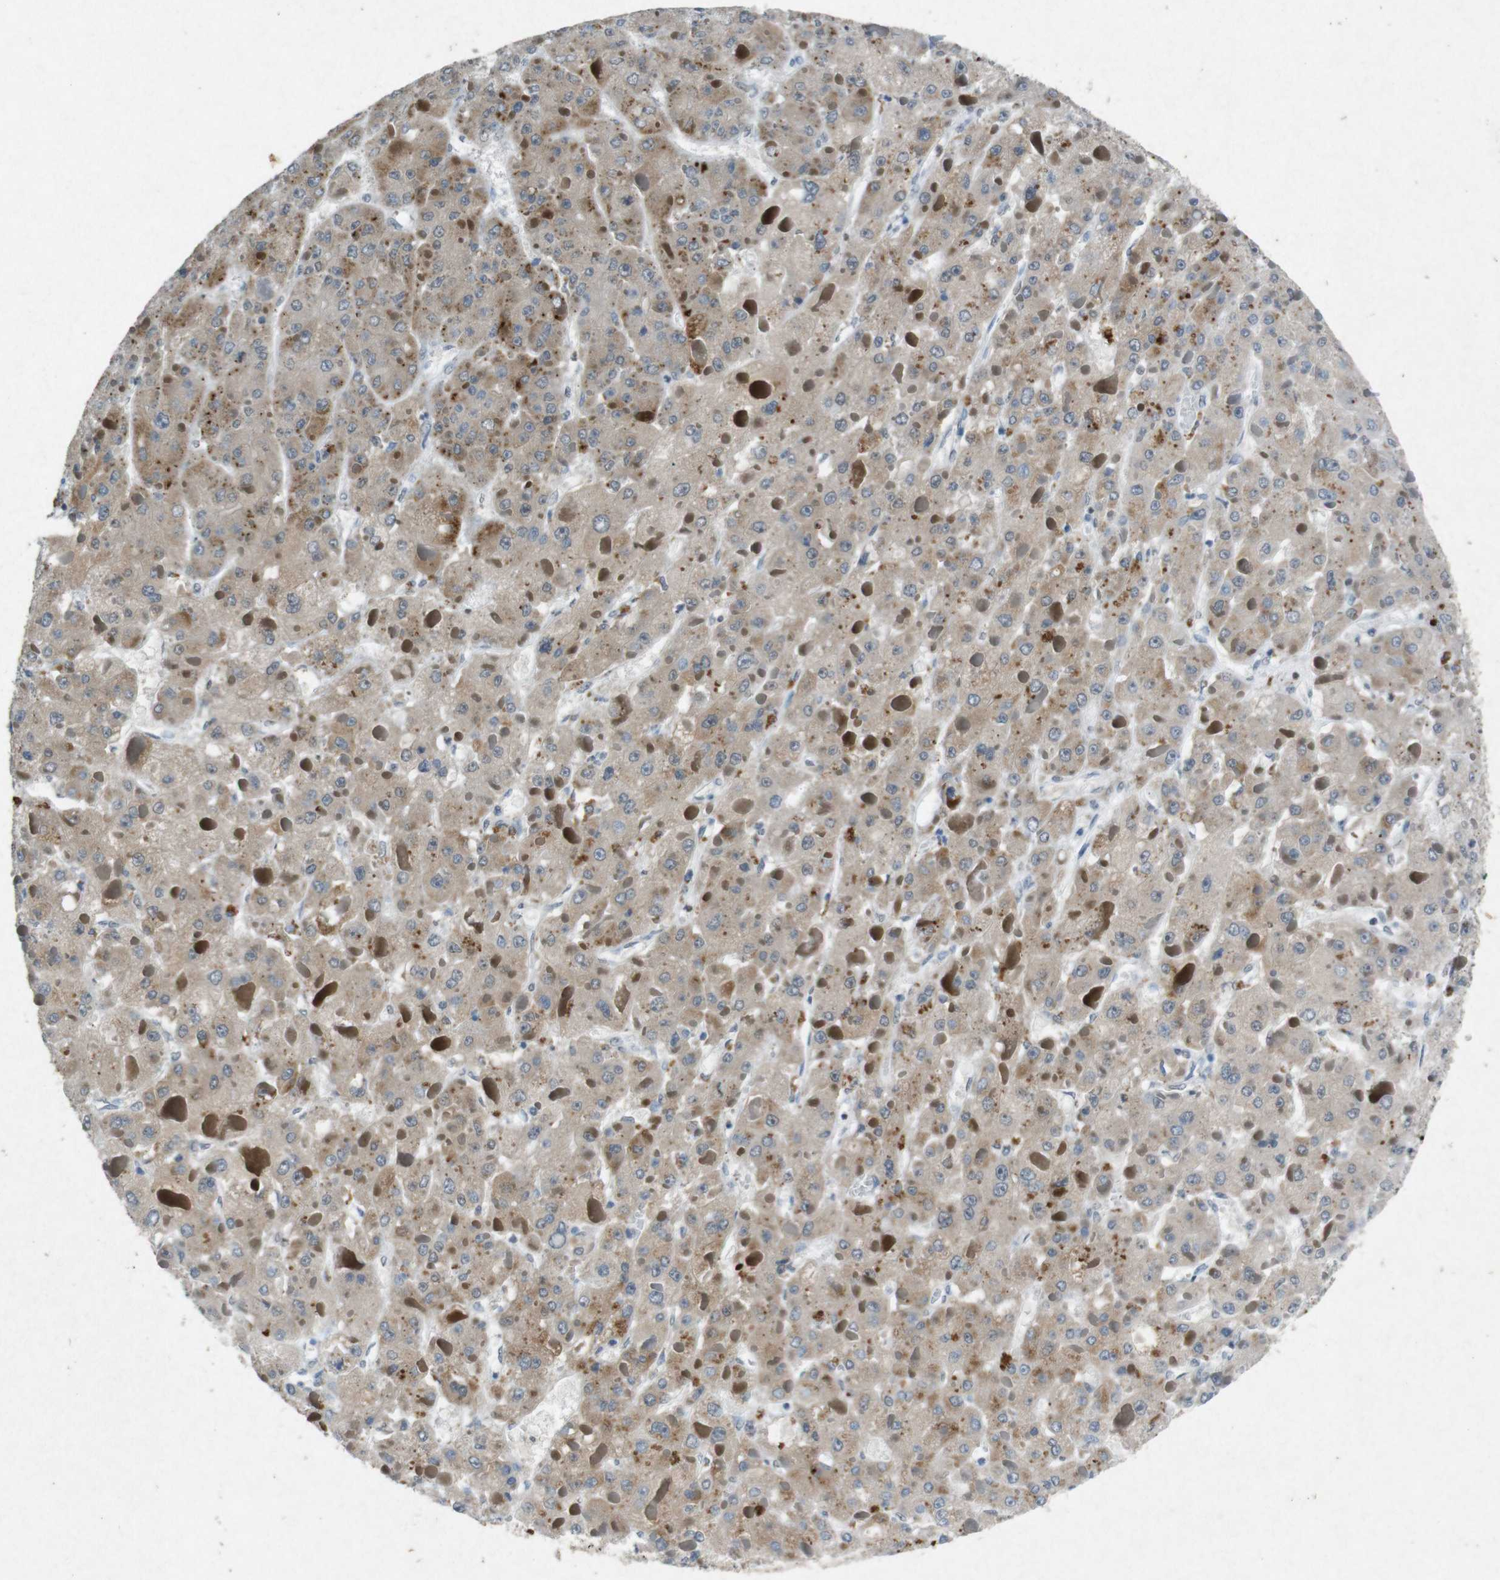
{"staining": {"intensity": "moderate", "quantity": ">75%", "location": "cytoplasmic/membranous"}, "tissue": "liver cancer", "cell_type": "Tumor cells", "image_type": "cancer", "snomed": [{"axis": "morphology", "description": "Carcinoma, Hepatocellular, NOS"}, {"axis": "topography", "description": "Liver"}], "caption": "An image of human hepatocellular carcinoma (liver) stained for a protein demonstrates moderate cytoplasmic/membranous brown staining in tumor cells.", "gene": "STBD1", "patient": {"sex": "female", "age": 73}}